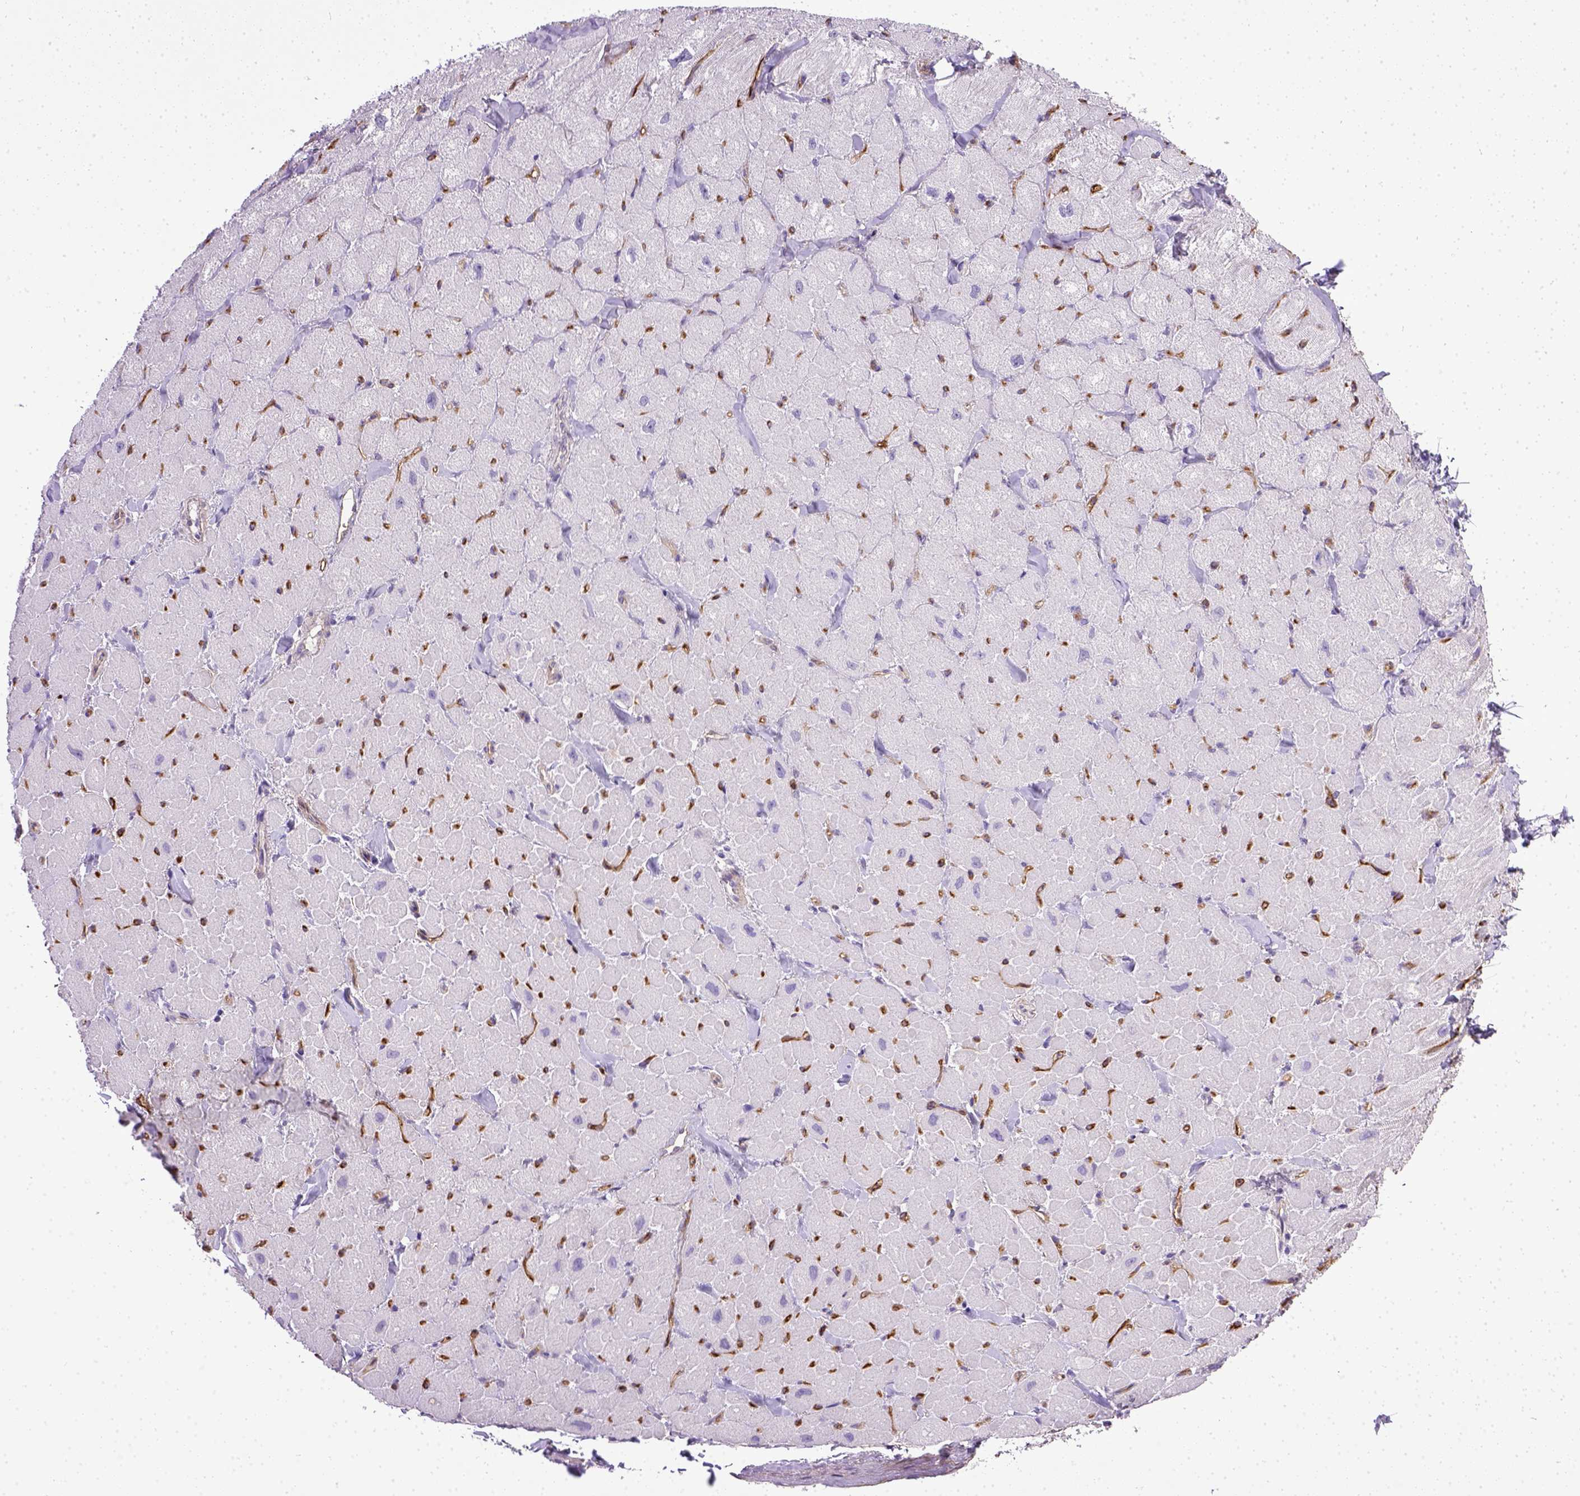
{"staining": {"intensity": "negative", "quantity": "none", "location": "none"}, "tissue": "heart muscle", "cell_type": "Cardiomyocytes", "image_type": "normal", "snomed": [{"axis": "morphology", "description": "Normal tissue, NOS"}, {"axis": "topography", "description": "Heart"}], "caption": "Heart muscle stained for a protein using immunohistochemistry (IHC) exhibits no staining cardiomyocytes.", "gene": "ENG", "patient": {"sex": "male", "age": 60}}